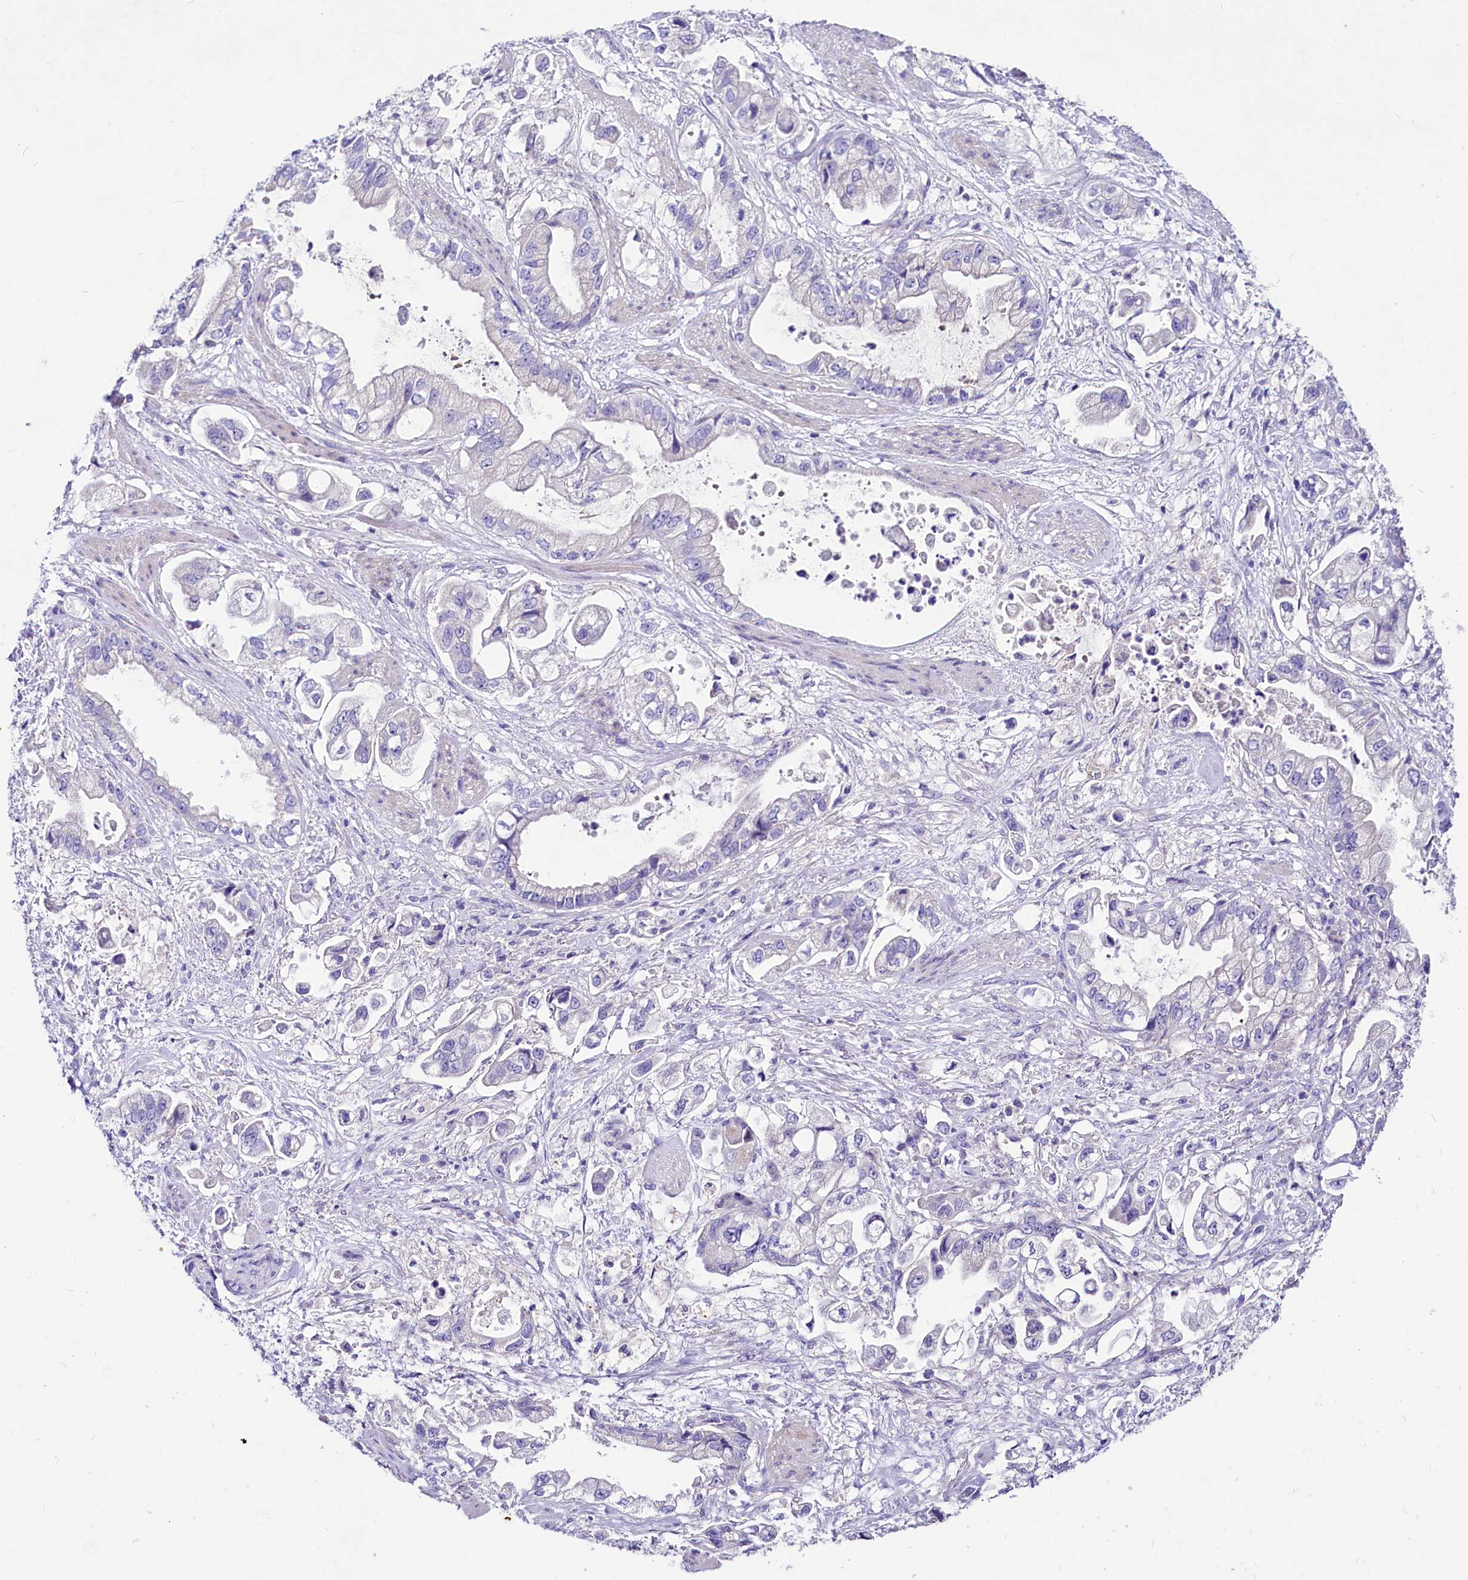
{"staining": {"intensity": "negative", "quantity": "none", "location": "none"}, "tissue": "stomach cancer", "cell_type": "Tumor cells", "image_type": "cancer", "snomed": [{"axis": "morphology", "description": "Adenocarcinoma, NOS"}, {"axis": "topography", "description": "Stomach"}], "caption": "This is a histopathology image of immunohistochemistry staining of stomach cancer (adenocarcinoma), which shows no positivity in tumor cells.", "gene": "ABHD5", "patient": {"sex": "male", "age": 62}}